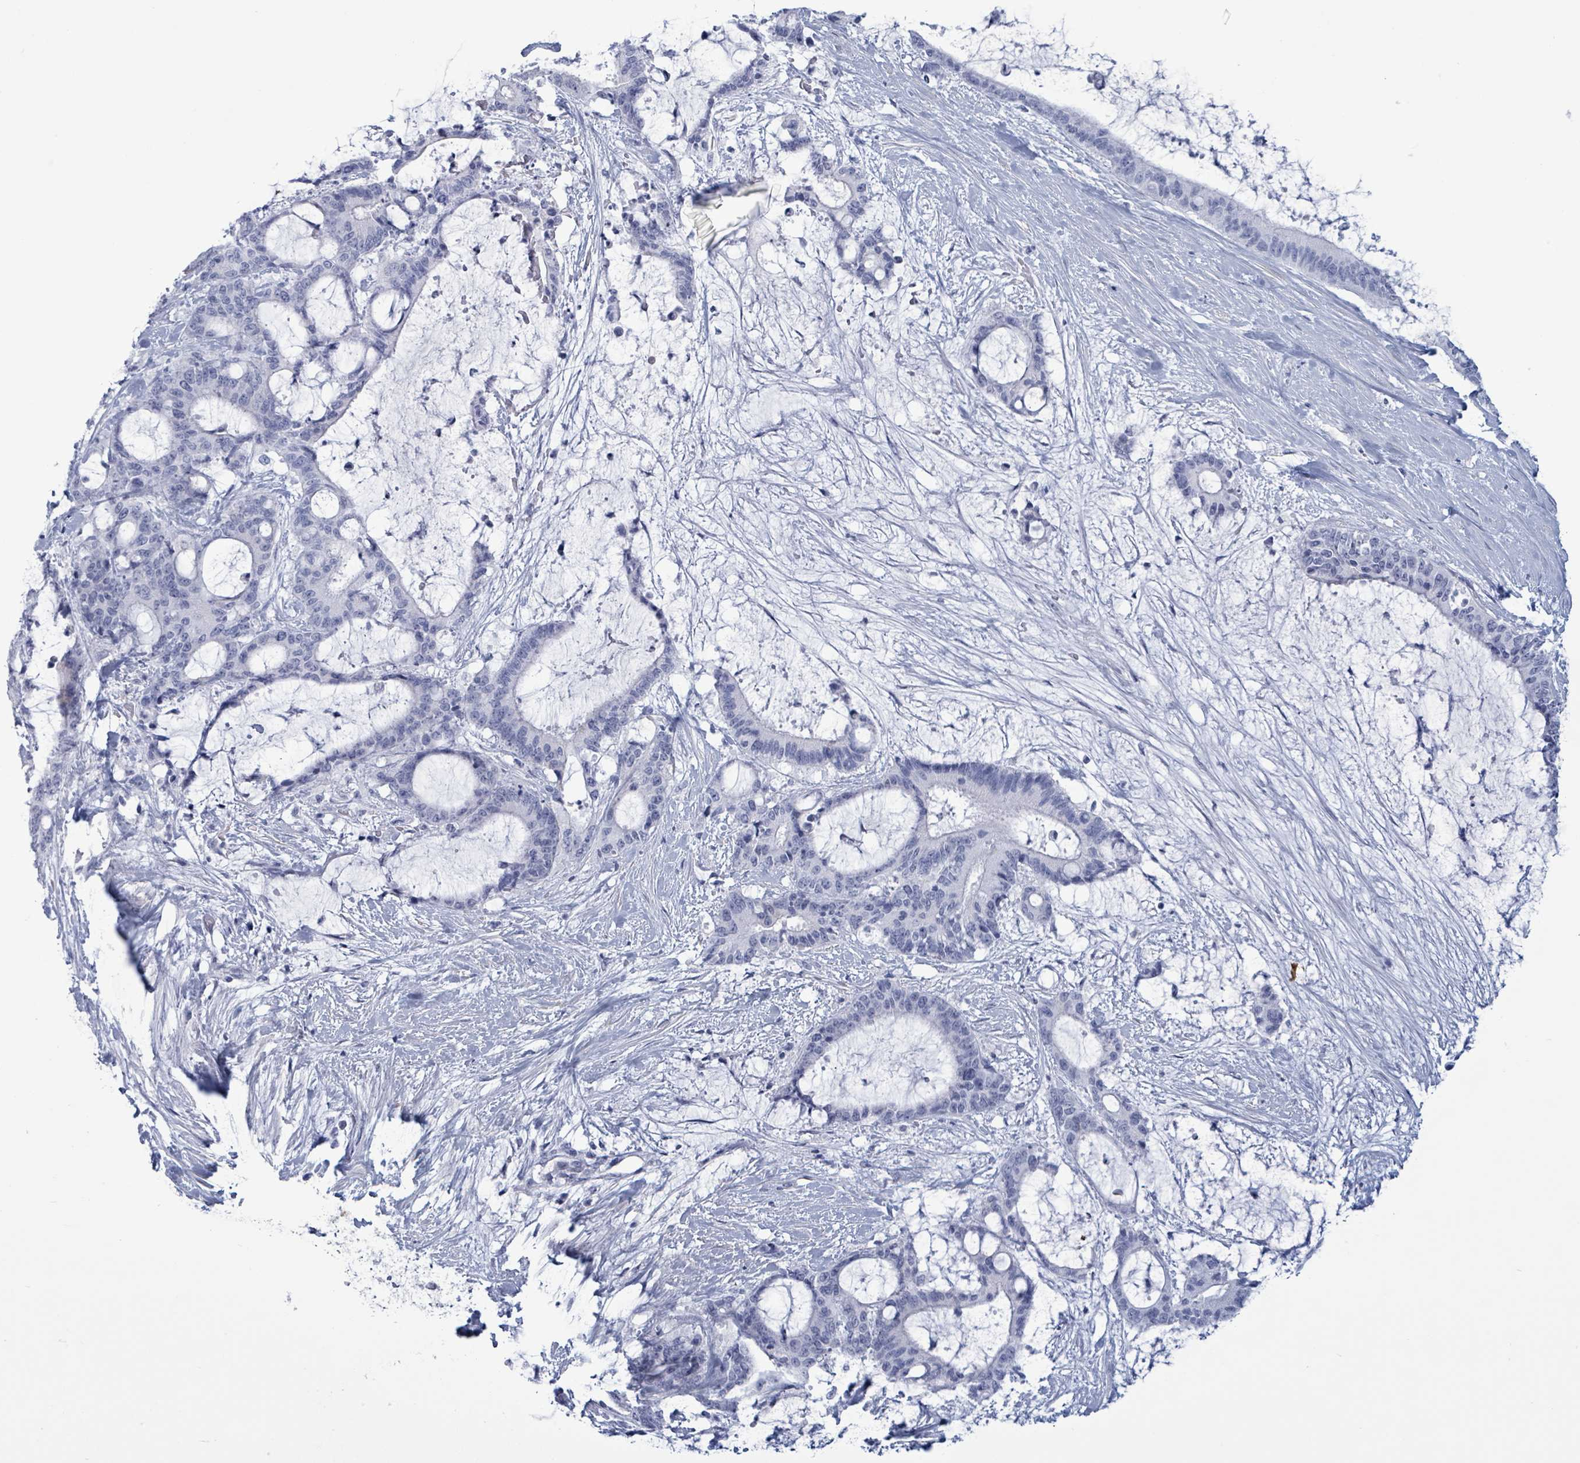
{"staining": {"intensity": "negative", "quantity": "none", "location": "none"}, "tissue": "liver cancer", "cell_type": "Tumor cells", "image_type": "cancer", "snomed": [{"axis": "morphology", "description": "Normal tissue, NOS"}, {"axis": "morphology", "description": "Cholangiocarcinoma"}, {"axis": "topography", "description": "Liver"}, {"axis": "topography", "description": "Peripheral nerve tissue"}], "caption": "Micrograph shows no significant protein staining in tumor cells of cholangiocarcinoma (liver).", "gene": "ZNF771", "patient": {"sex": "female", "age": 73}}